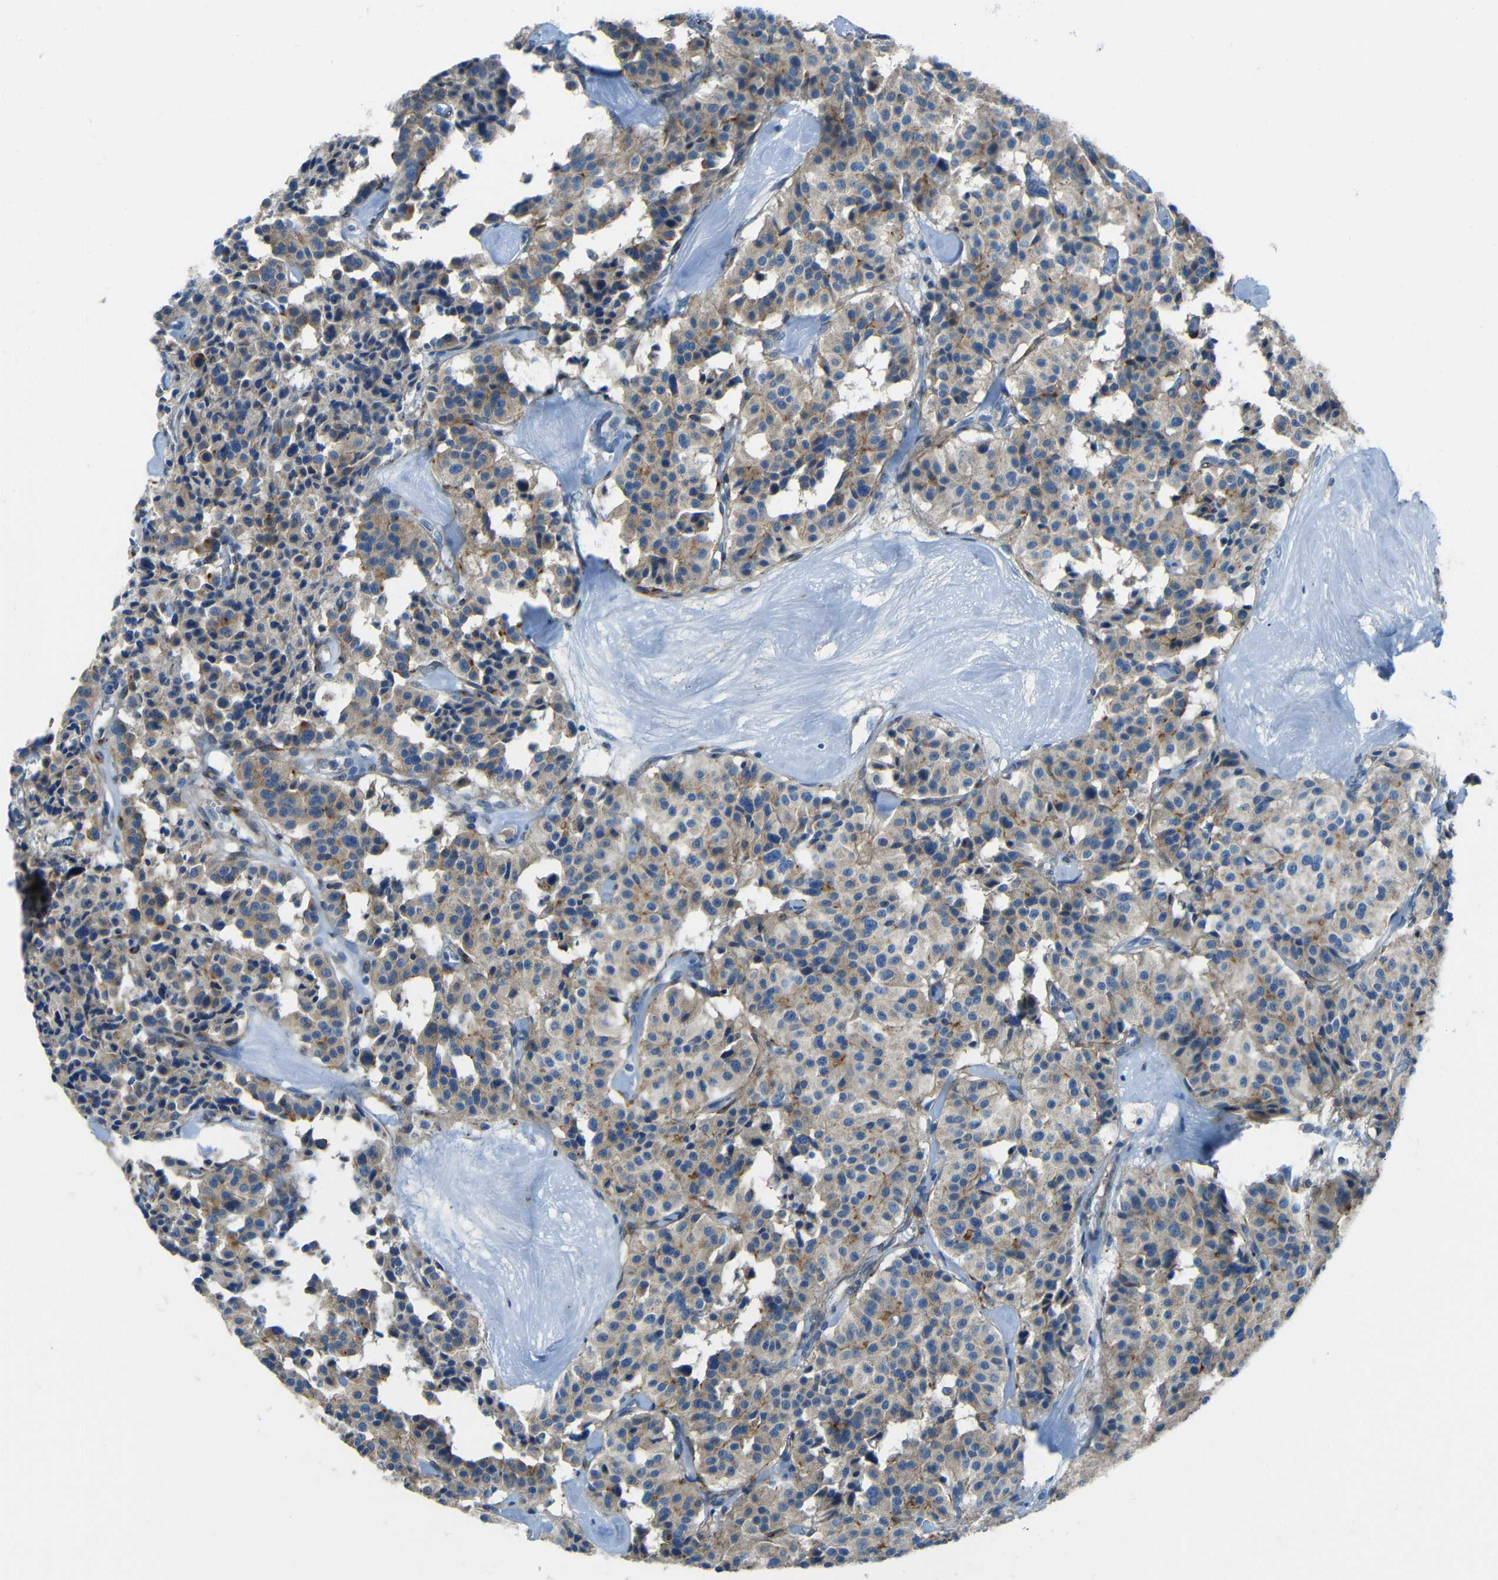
{"staining": {"intensity": "moderate", "quantity": "25%-75%", "location": "cytoplasmic/membranous"}, "tissue": "carcinoid", "cell_type": "Tumor cells", "image_type": "cancer", "snomed": [{"axis": "morphology", "description": "Carcinoid, malignant, NOS"}, {"axis": "topography", "description": "Lung"}], "caption": "High-magnification brightfield microscopy of malignant carcinoid stained with DAB (brown) and counterstained with hematoxylin (blue). tumor cells exhibit moderate cytoplasmic/membranous expression is seen in approximately25%-75% of cells.", "gene": "CYP26B1", "patient": {"sex": "male", "age": 30}}